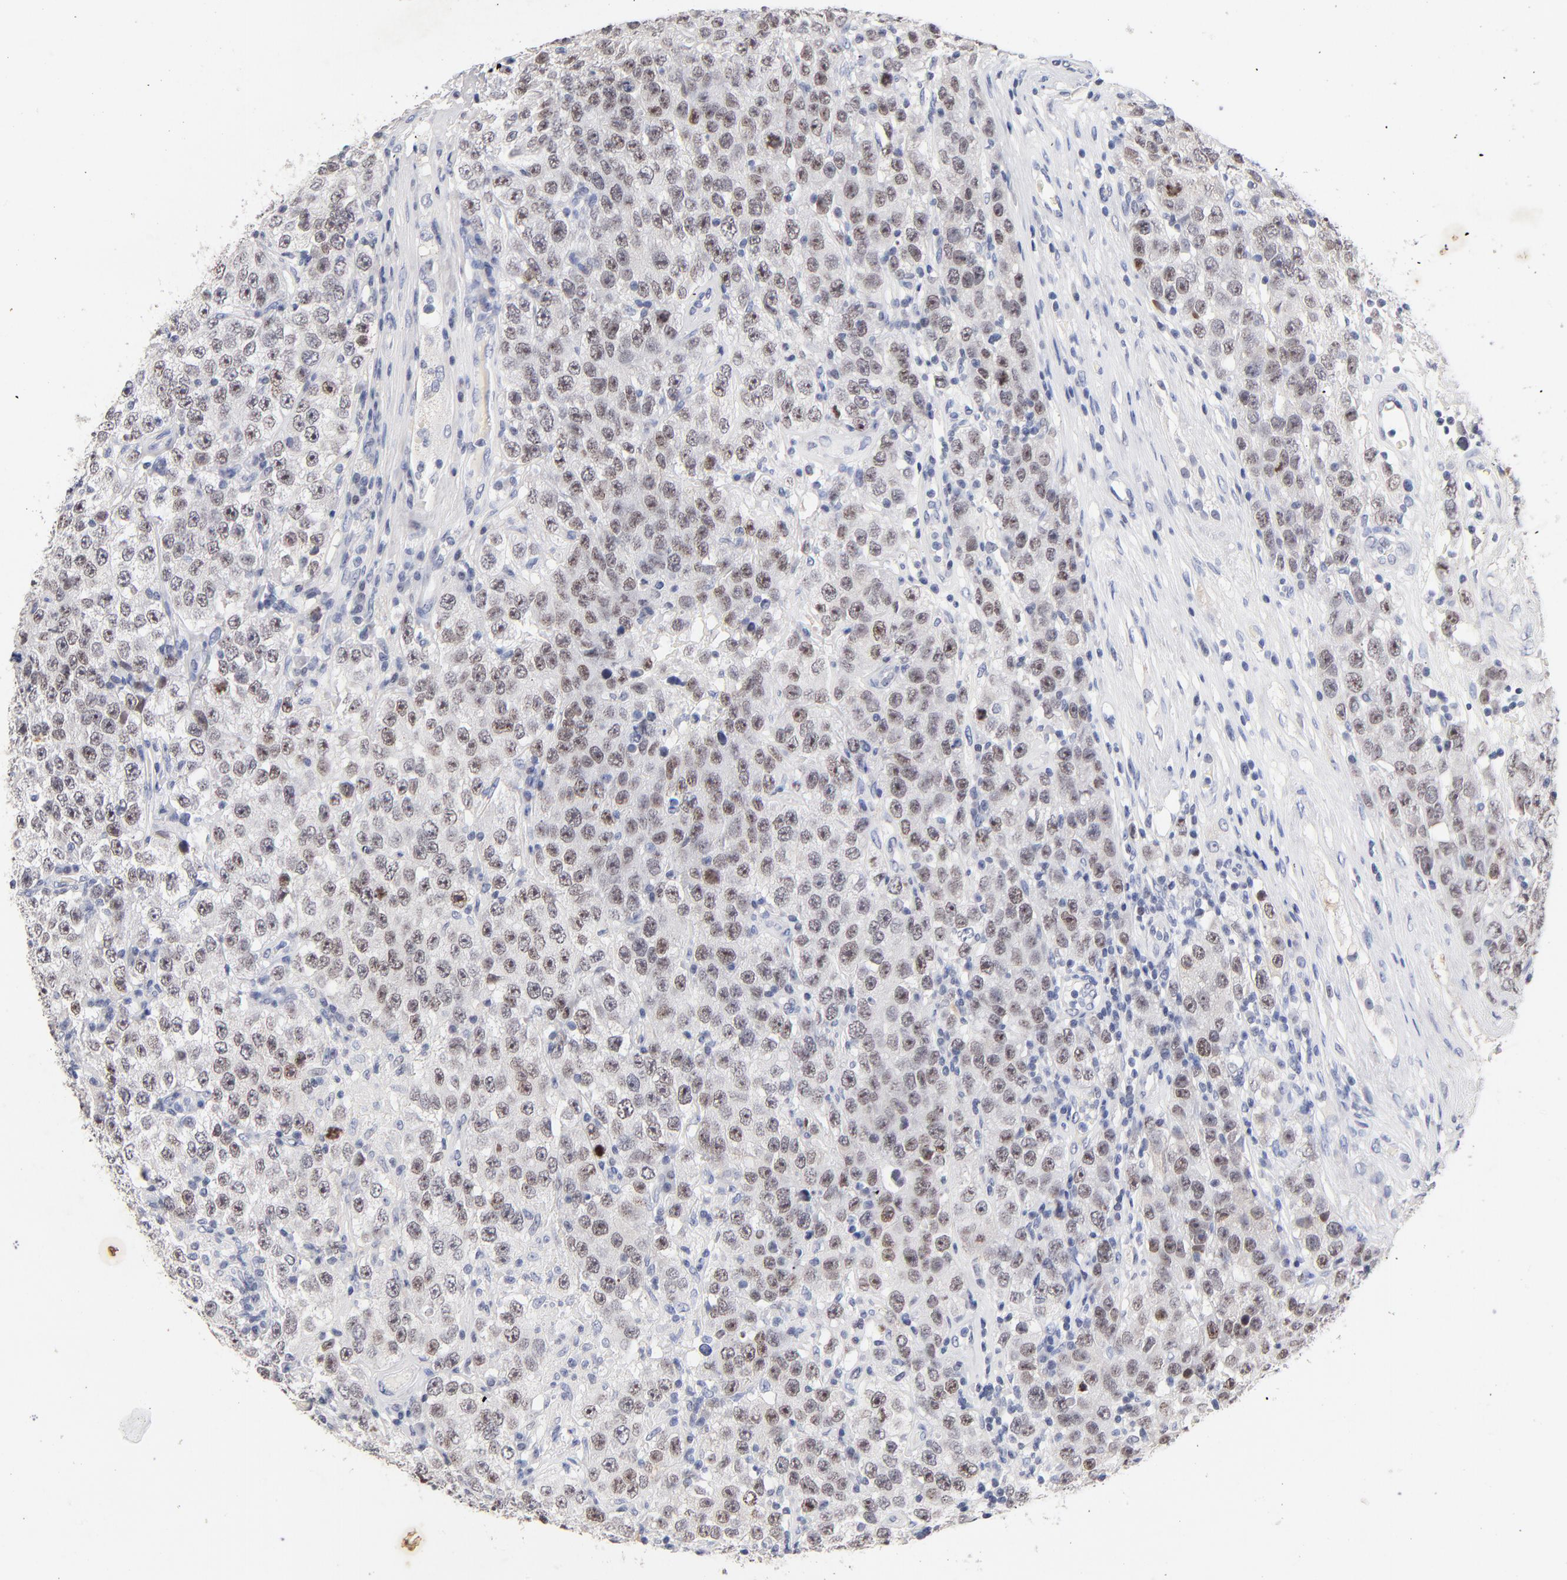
{"staining": {"intensity": "weak", "quantity": "25%-75%", "location": "nuclear"}, "tissue": "testis cancer", "cell_type": "Tumor cells", "image_type": "cancer", "snomed": [{"axis": "morphology", "description": "Seminoma, NOS"}, {"axis": "topography", "description": "Testis"}], "caption": "Testis seminoma was stained to show a protein in brown. There is low levels of weak nuclear positivity in approximately 25%-75% of tumor cells. The staining was performed using DAB, with brown indicating positive protein expression. Nuclei are stained blue with hematoxylin.", "gene": "ORC2", "patient": {"sex": "male", "age": 52}}